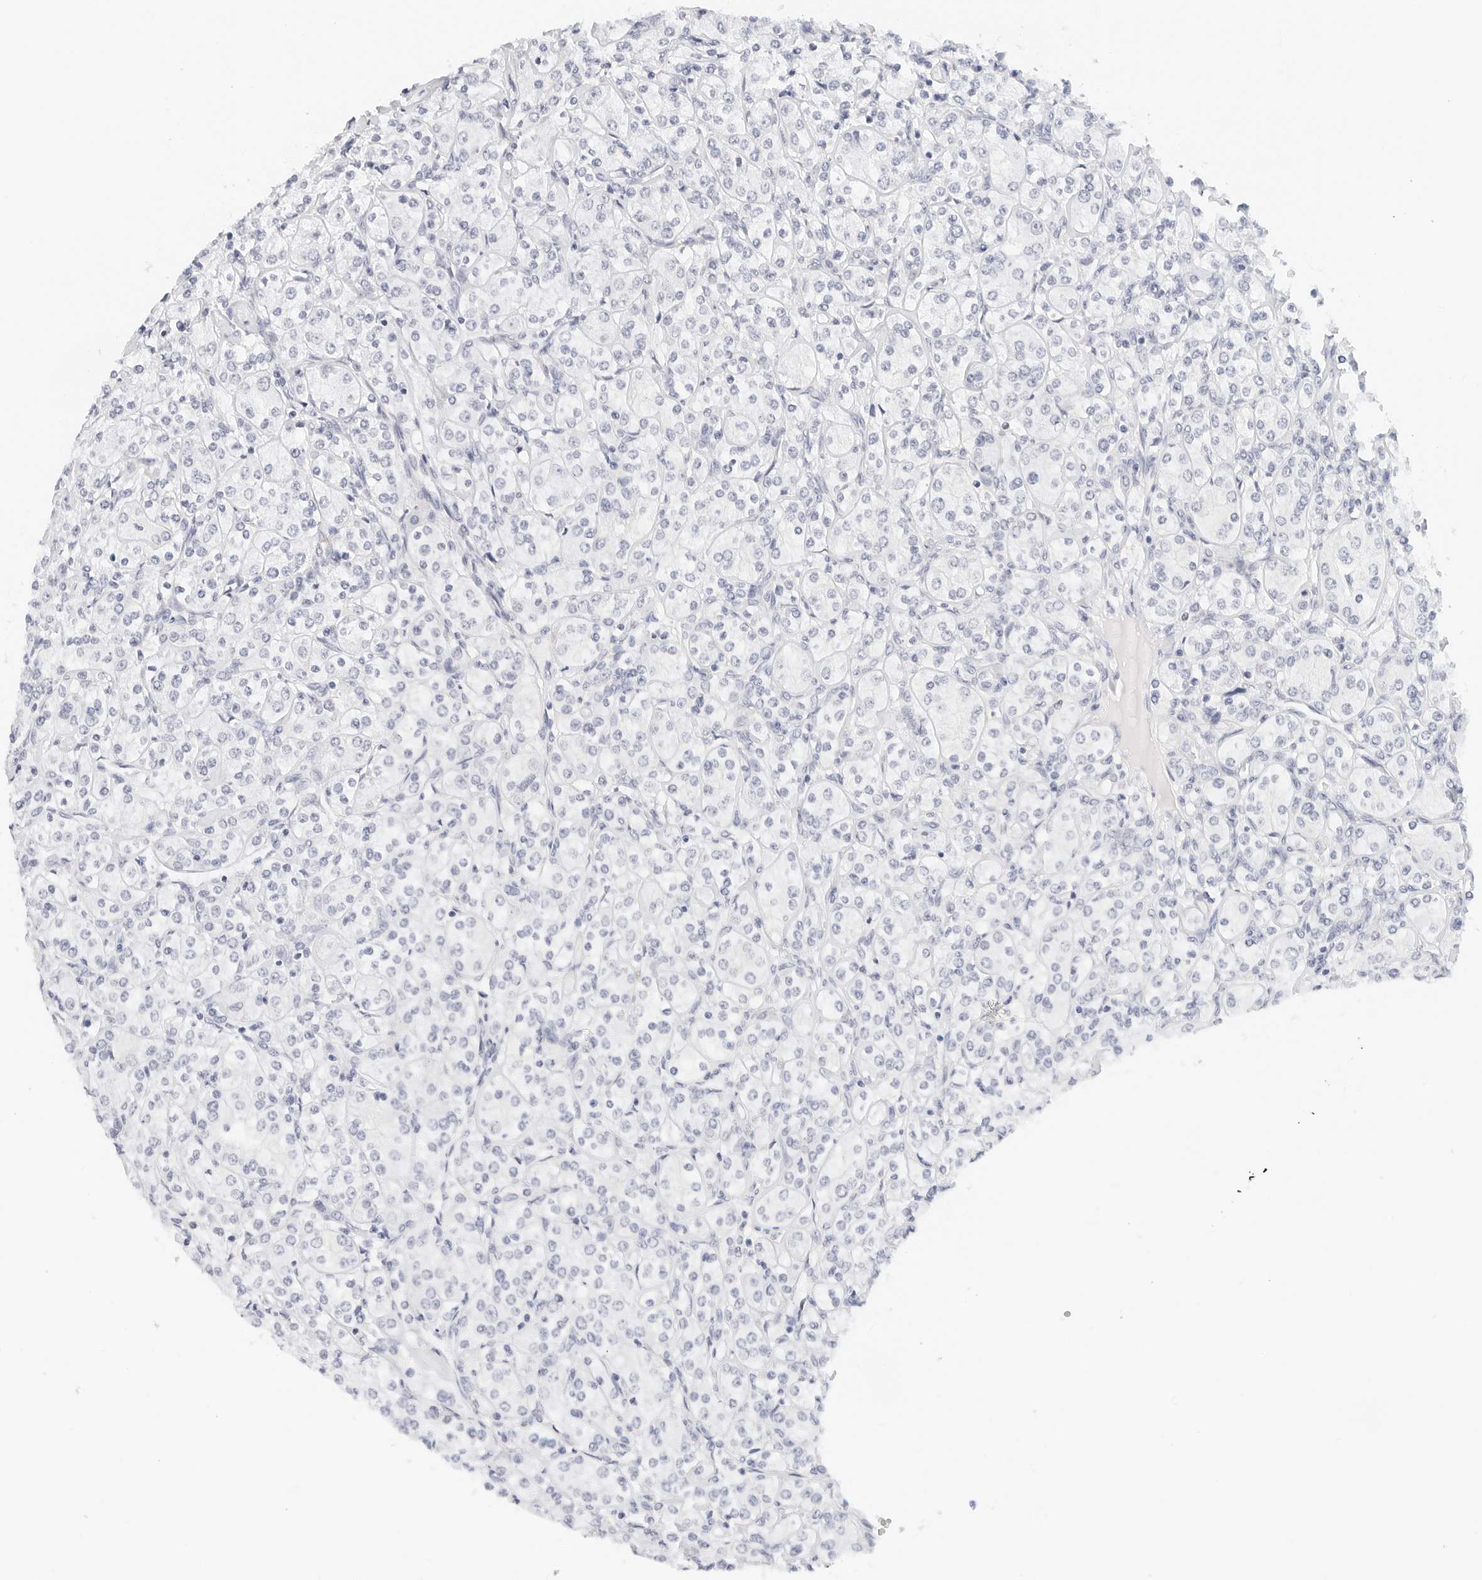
{"staining": {"intensity": "negative", "quantity": "none", "location": "none"}, "tissue": "renal cancer", "cell_type": "Tumor cells", "image_type": "cancer", "snomed": [{"axis": "morphology", "description": "Adenocarcinoma, NOS"}, {"axis": "topography", "description": "Kidney"}], "caption": "Tumor cells are negative for protein expression in human adenocarcinoma (renal).", "gene": "CD22", "patient": {"sex": "male", "age": 77}}